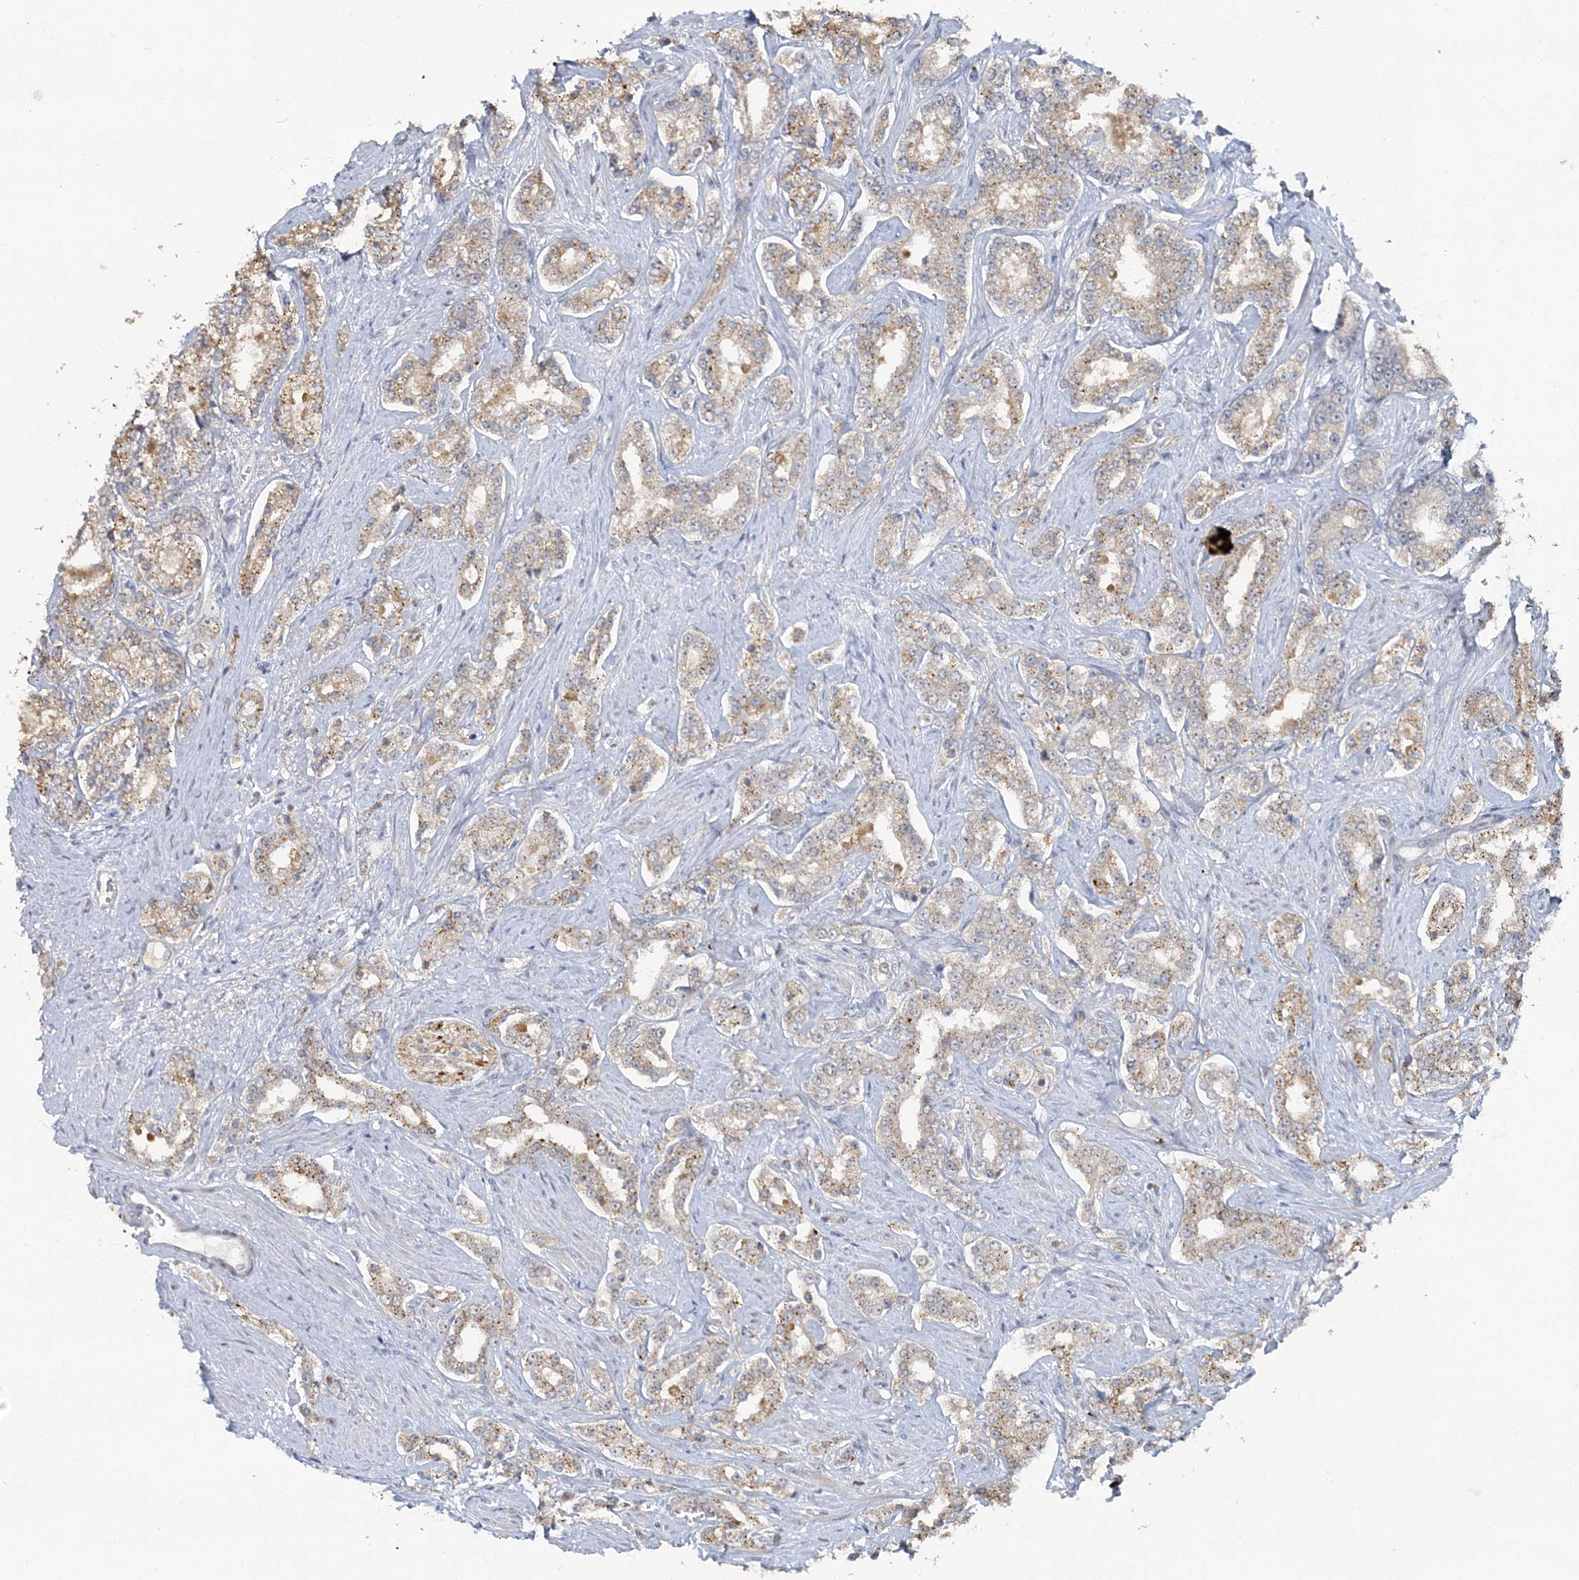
{"staining": {"intensity": "moderate", "quantity": ">75%", "location": "cytoplasmic/membranous"}, "tissue": "prostate cancer", "cell_type": "Tumor cells", "image_type": "cancer", "snomed": [{"axis": "morphology", "description": "Normal tissue, NOS"}, {"axis": "morphology", "description": "Adenocarcinoma, High grade"}, {"axis": "topography", "description": "Prostate"}], "caption": "Immunohistochemical staining of human prostate cancer (adenocarcinoma (high-grade)) shows medium levels of moderate cytoplasmic/membranous protein positivity in about >75% of tumor cells.", "gene": "LEXM", "patient": {"sex": "male", "age": 83}}